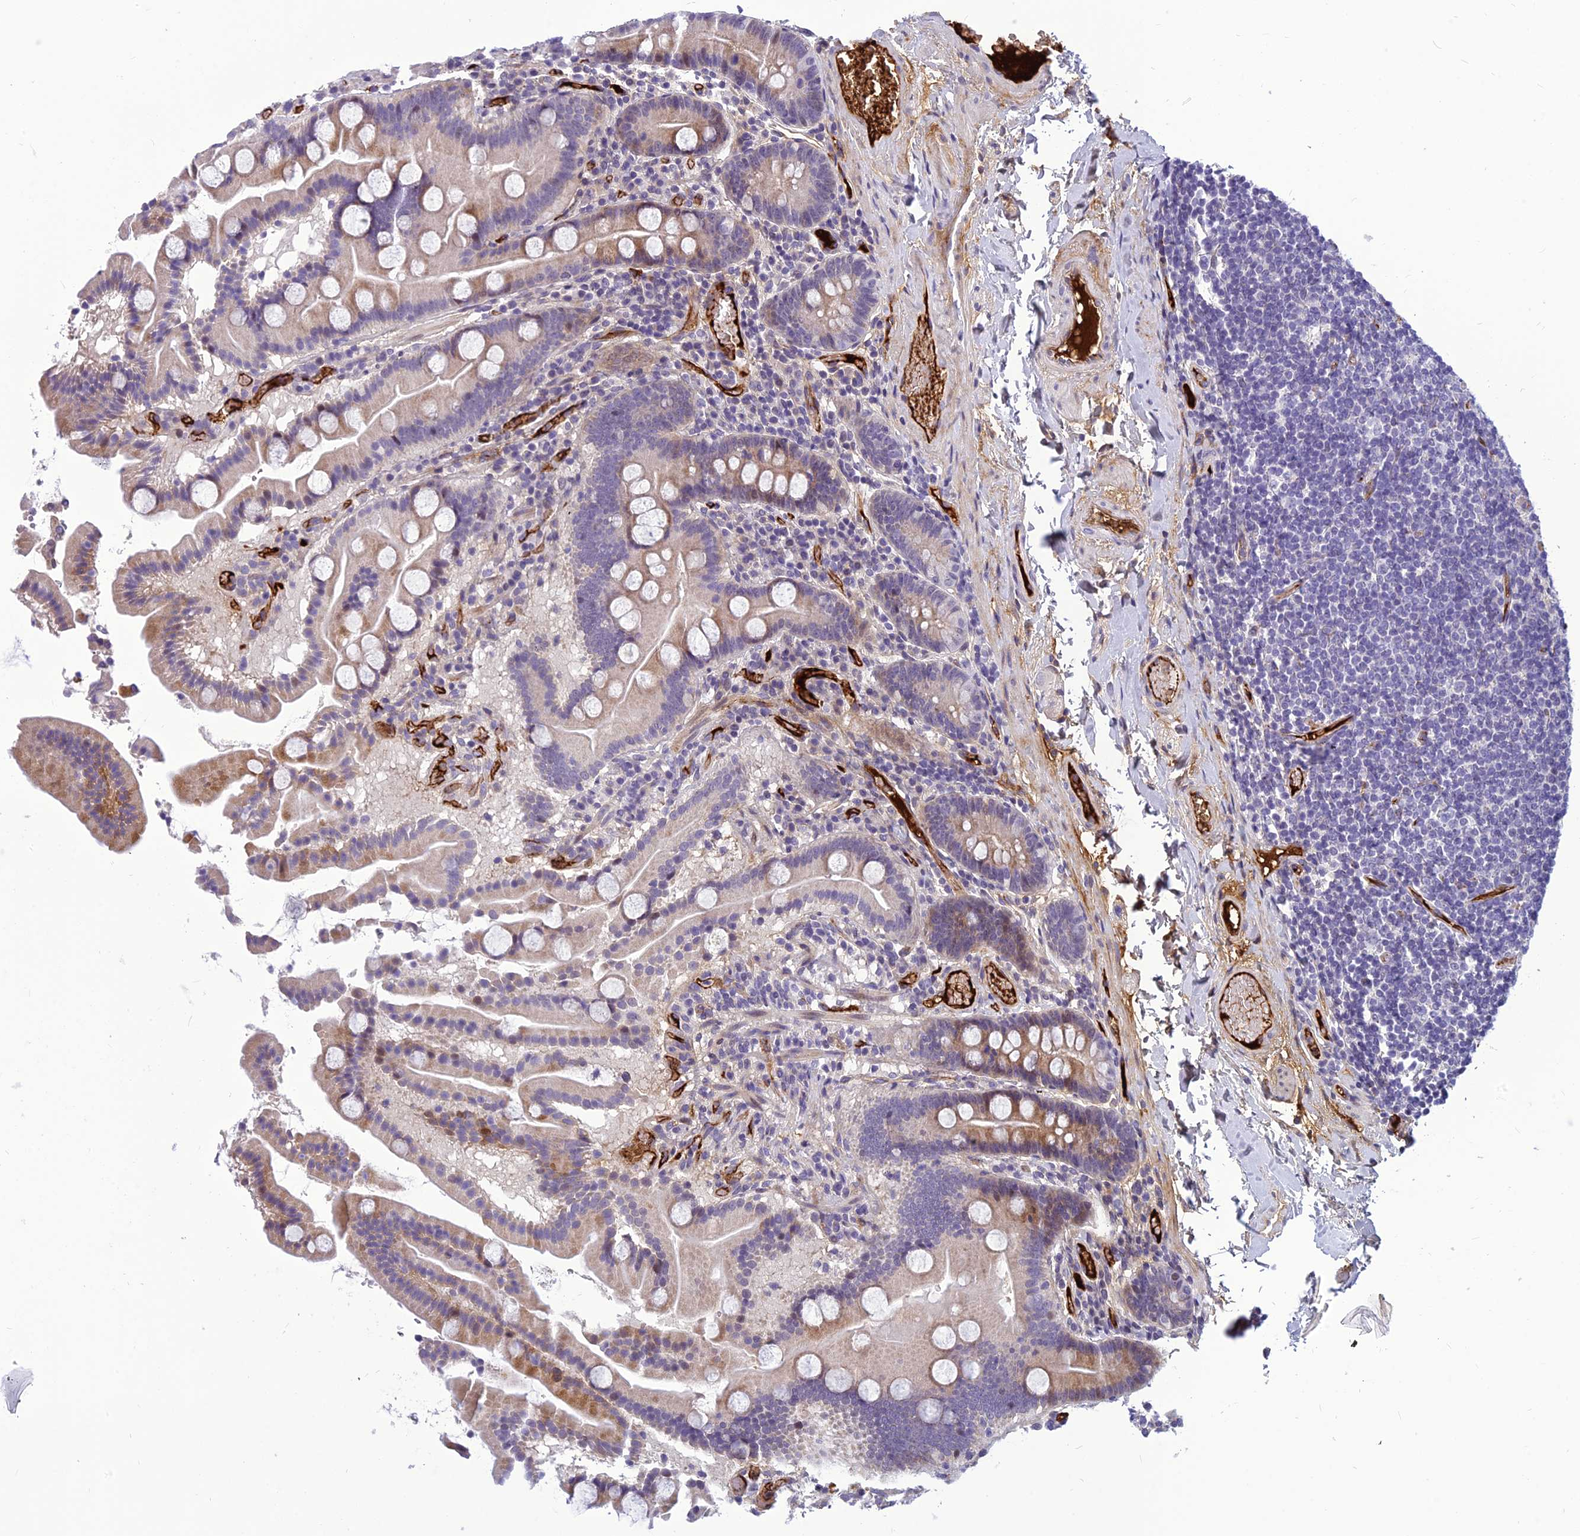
{"staining": {"intensity": "weak", "quantity": "25%-75%", "location": "cytoplasmic/membranous"}, "tissue": "duodenum", "cell_type": "Glandular cells", "image_type": "normal", "snomed": [{"axis": "morphology", "description": "Normal tissue, NOS"}, {"axis": "topography", "description": "Duodenum"}], "caption": "Duodenum stained for a protein reveals weak cytoplasmic/membranous positivity in glandular cells. (IHC, brightfield microscopy, high magnification).", "gene": "CLEC11A", "patient": {"sex": "male", "age": 55}}